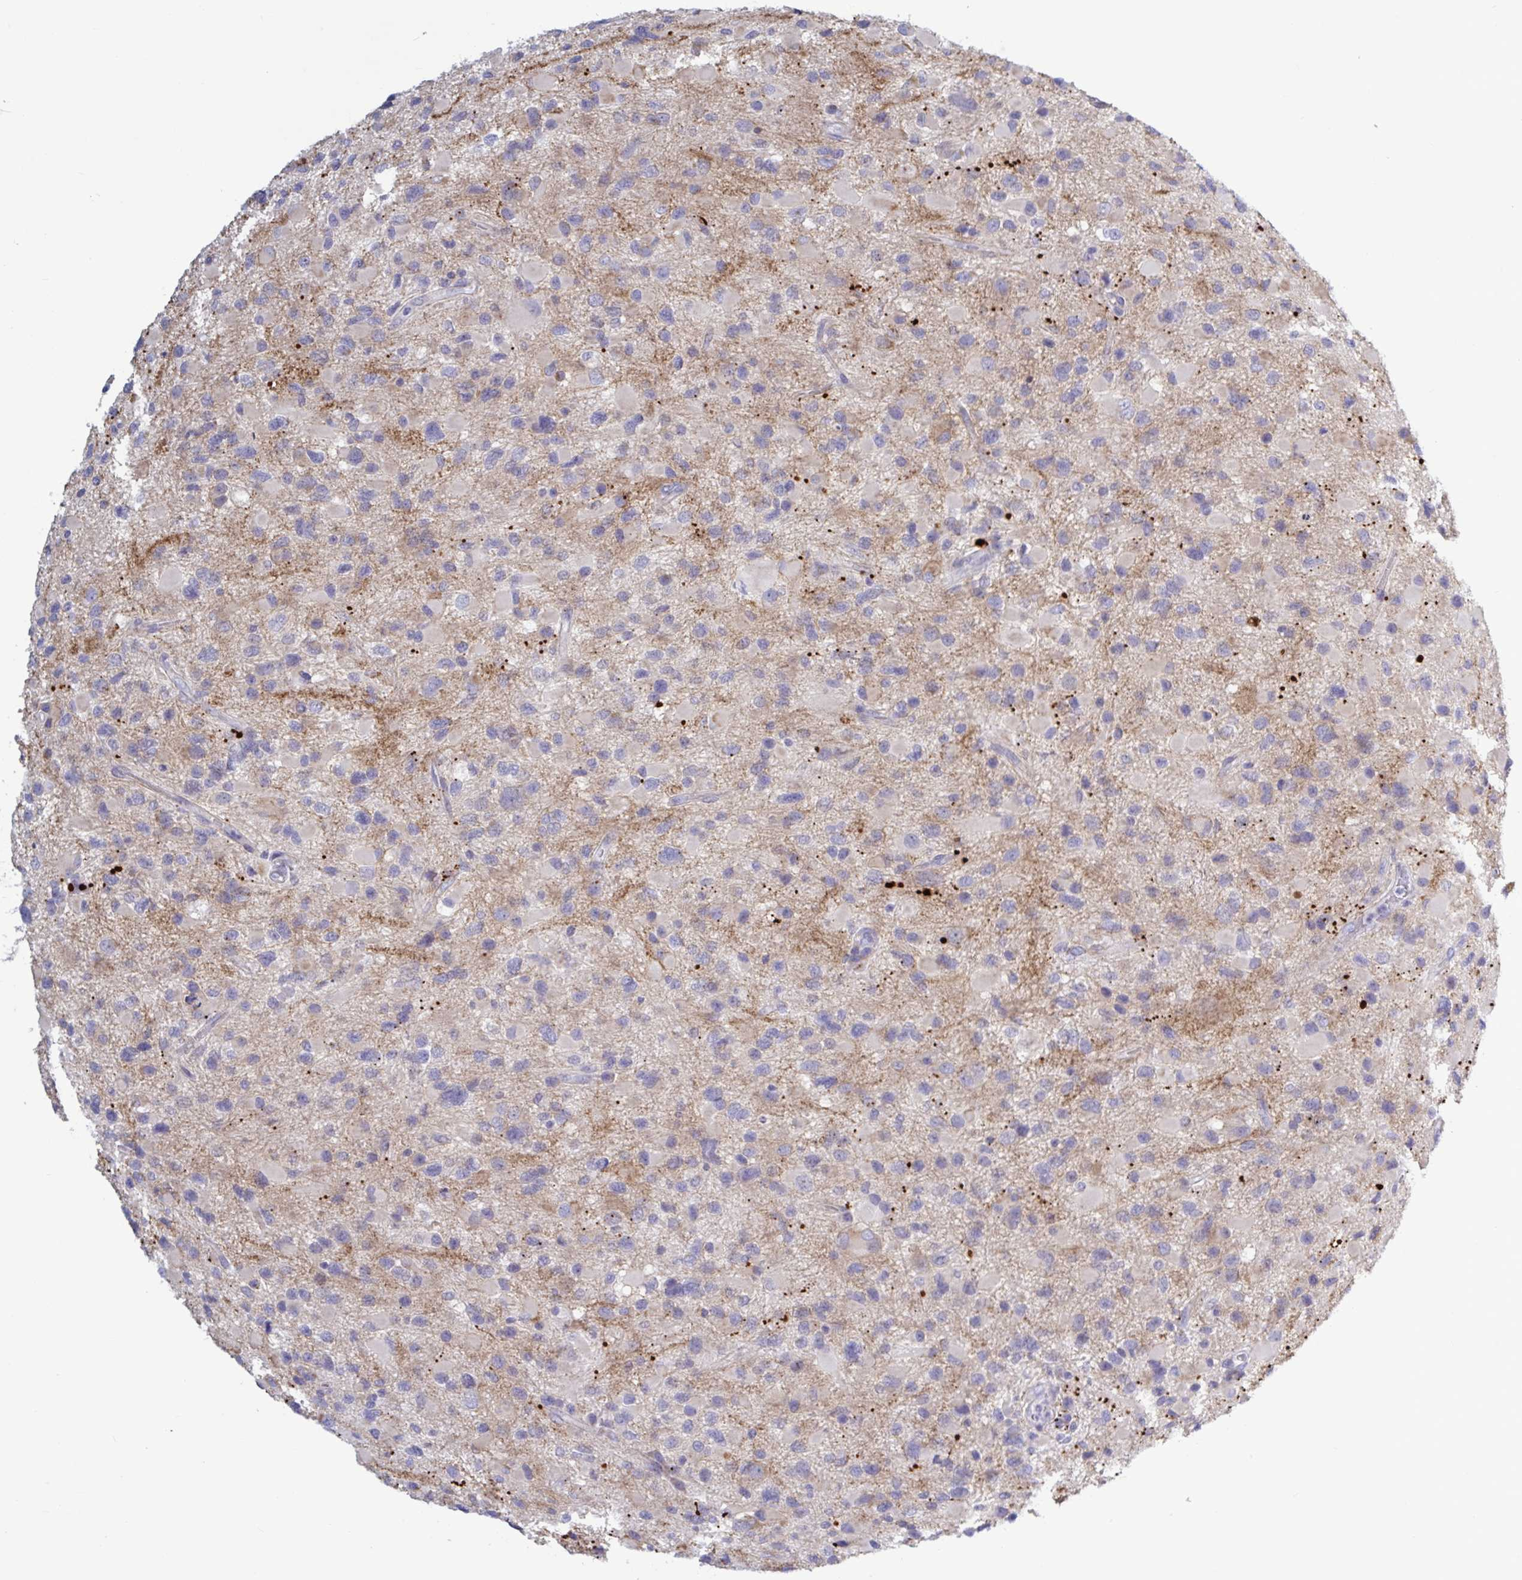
{"staining": {"intensity": "weak", "quantity": "<25%", "location": "cytoplasmic/membranous"}, "tissue": "glioma", "cell_type": "Tumor cells", "image_type": "cancer", "snomed": [{"axis": "morphology", "description": "Glioma, malignant, Low grade"}, {"axis": "topography", "description": "Brain"}], "caption": "Micrograph shows no significant protein positivity in tumor cells of glioma.", "gene": "ATG9A", "patient": {"sex": "female", "age": 32}}